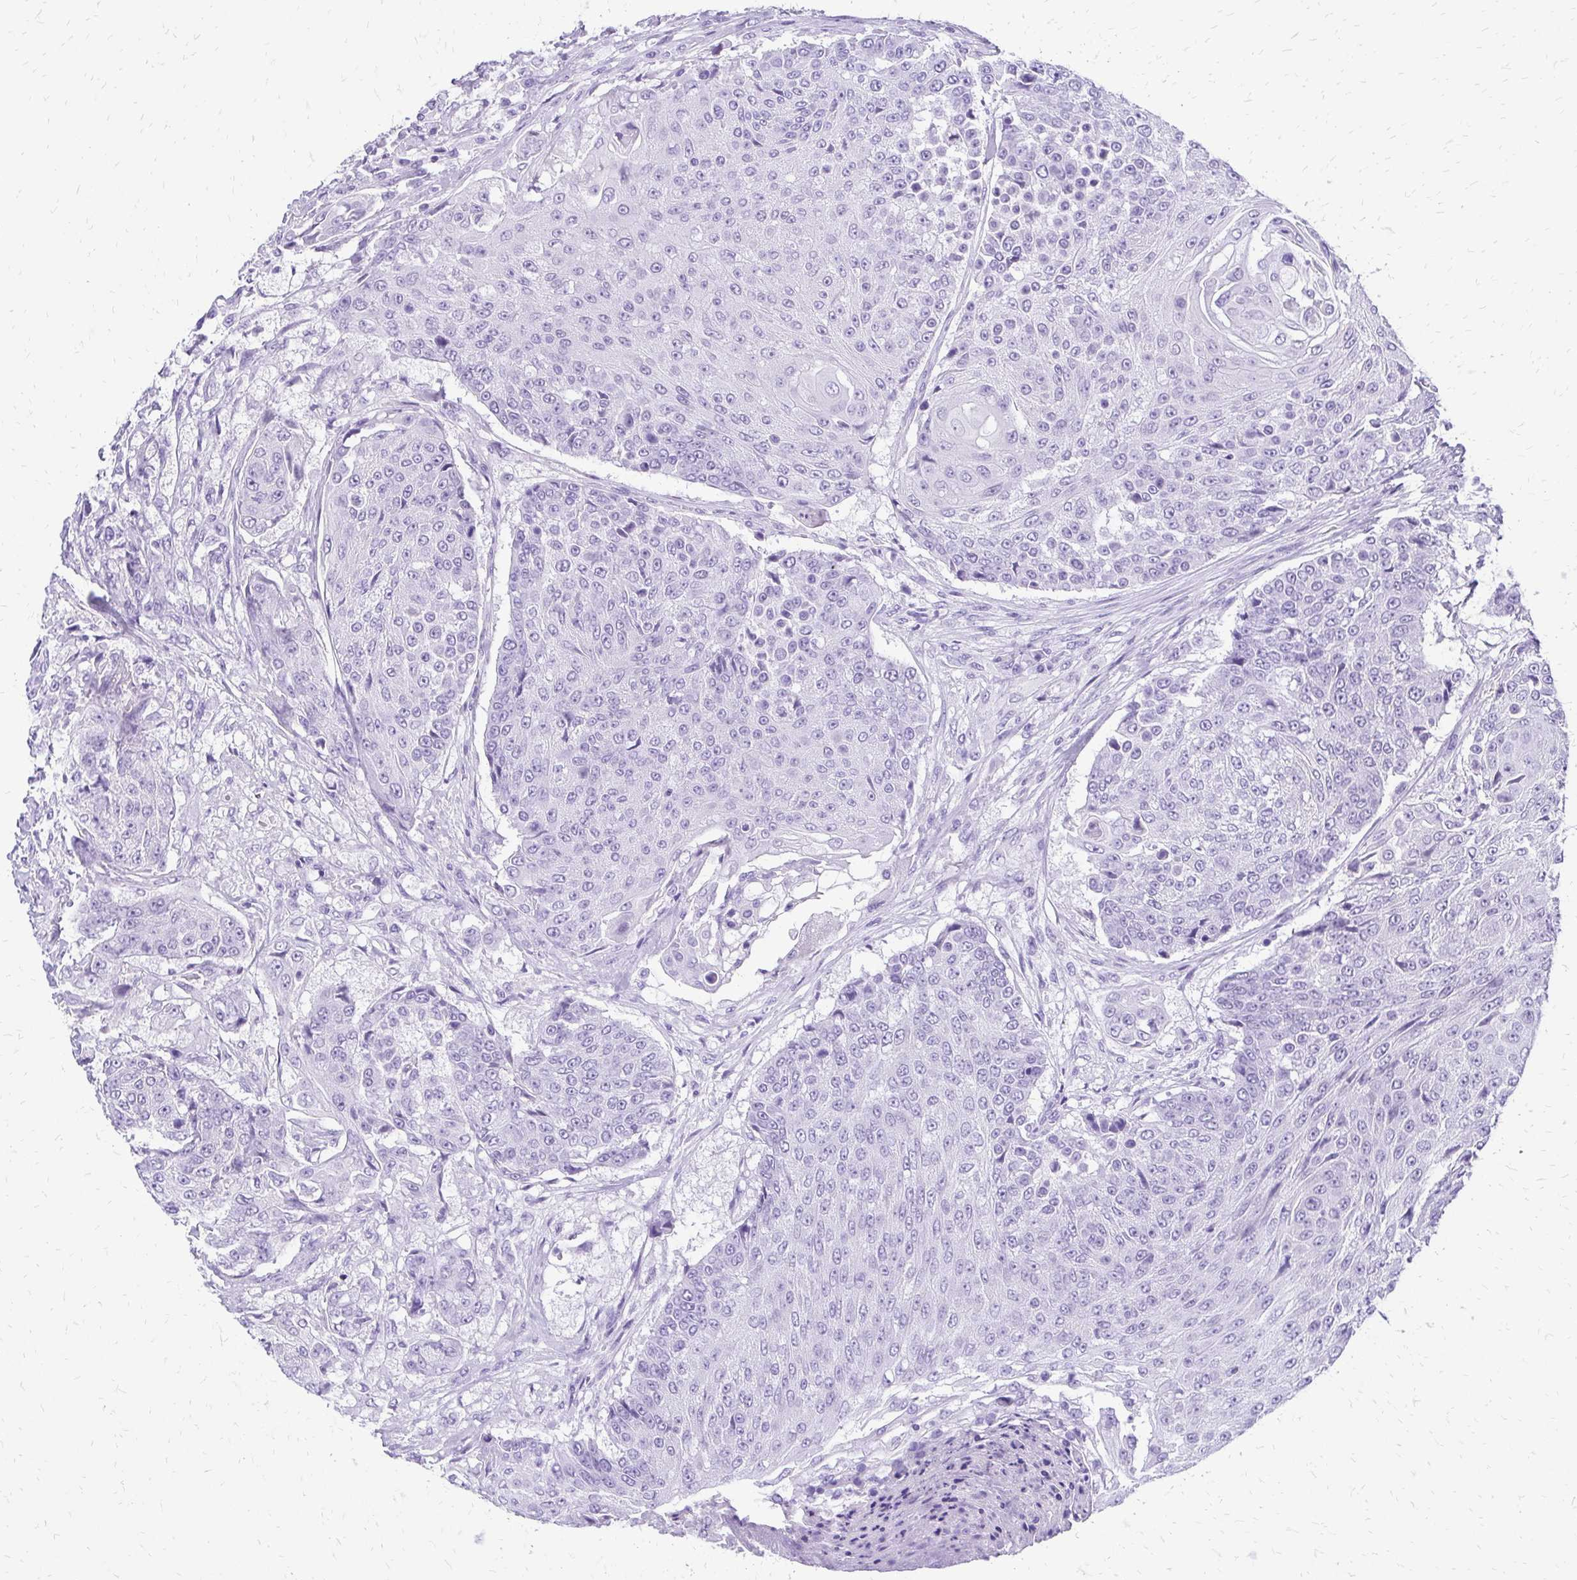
{"staining": {"intensity": "negative", "quantity": "none", "location": "none"}, "tissue": "urothelial cancer", "cell_type": "Tumor cells", "image_type": "cancer", "snomed": [{"axis": "morphology", "description": "Urothelial carcinoma, High grade"}, {"axis": "topography", "description": "Urinary bladder"}], "caption": "Urothelial cancer was stained to show a protein in brown. There is no significant staining in tumor cells.", "gene": "SLC32A1", "patient": {"sex": "female", "age": 63}}